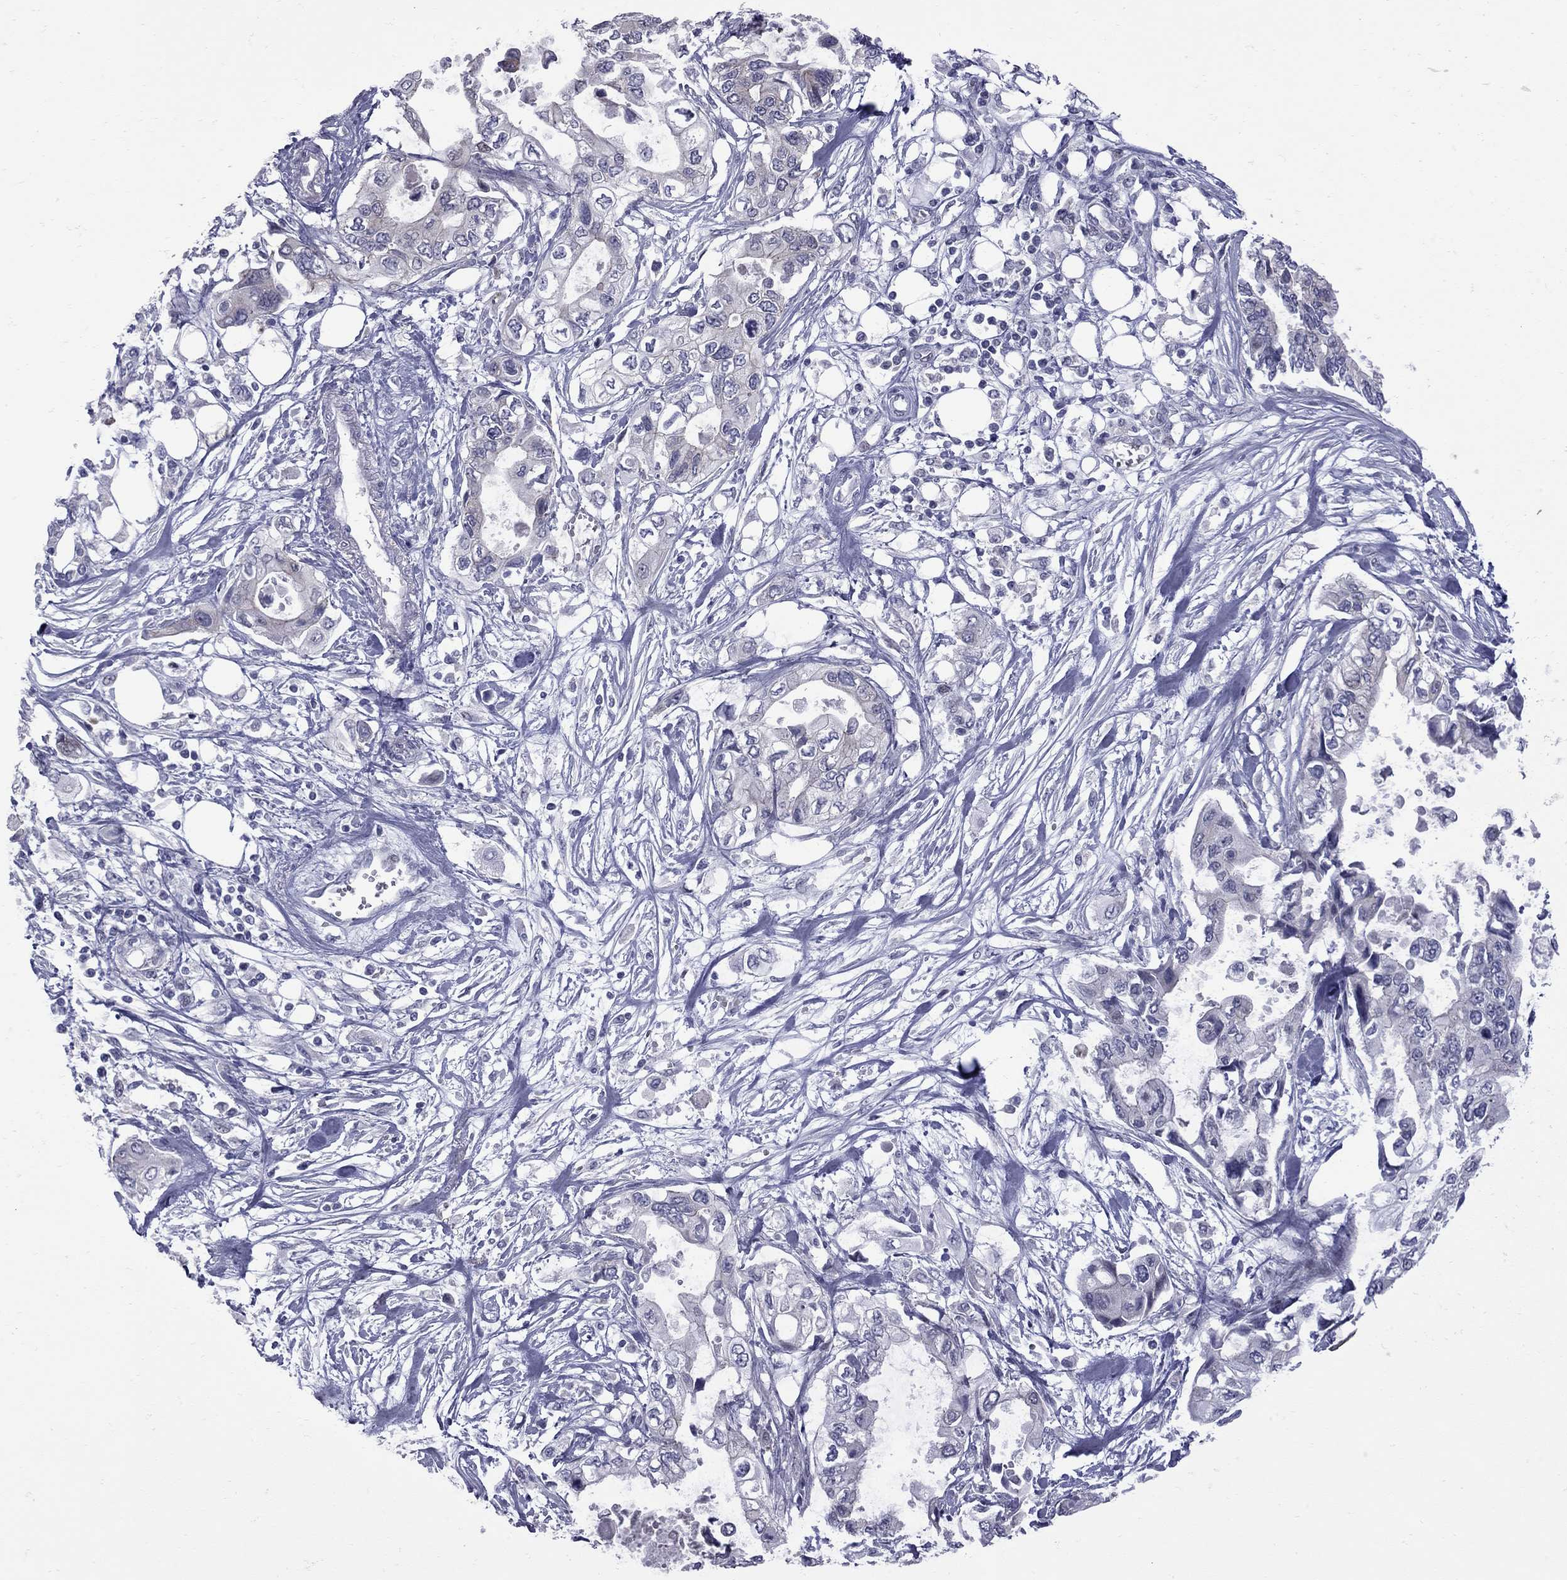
{"staining": {"intensity": "negative", "quantity": "none", "location": "none"}, "tissue": "pancreatic cancer", "cell_type": "Tumor cells", "image_type": "cancer", "snomed": [{"axis": "morphology", "description": "Adenocarcinoma, NOS"}, {"axis": "topography", "description": "Pancreas"}], "caption": "Immunohistochemical staining of human pancreatic cancer exhibits no significant expression in tumor cells.", "gene": "NRARP", "patient": {"sex": "female", "age": 63}}